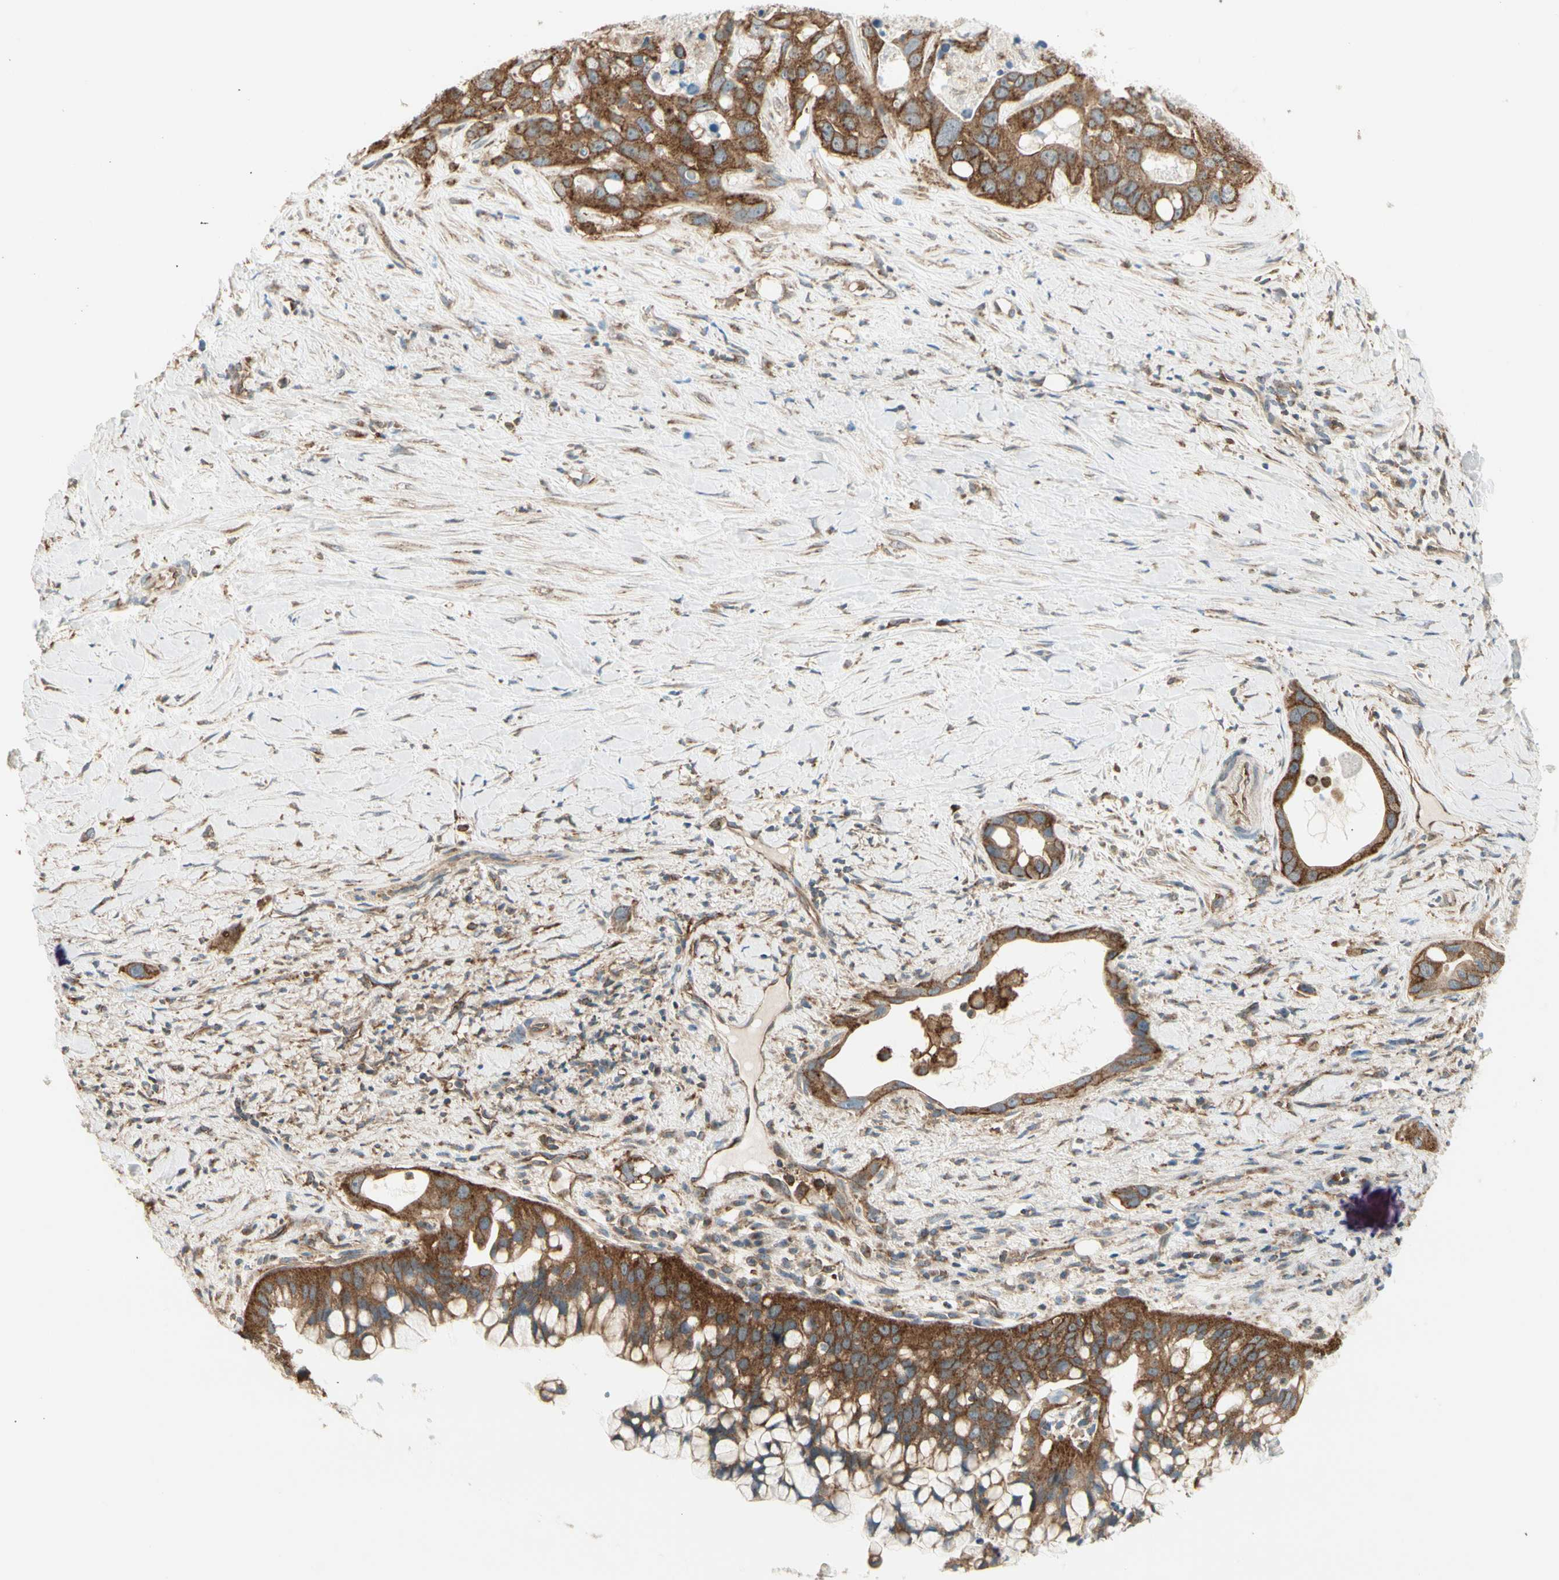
{"staining": {"intensity": "strong", "quantity": ">75%", "location": "cytoplasmic/membranous"}, "tissue": "liver cancer", "cell_type": "Tumor cells", "image_type": "cancer", "snomed": [{"axis": "morphology", "description": "Cholangiocarcinoma"}, {"axis": "topography", "description": "Liver"}], "caption": "Immunohistochemistry (IHC) histopathology image of cholangiocarcinoma (liver) stained for a protein (brown), which shows high levels of strong cytoplasmic/membranous positivity in about >75% of tumor cells.", "gene": "AGFG1", "patient": {"sex": "female", "age": 65}}